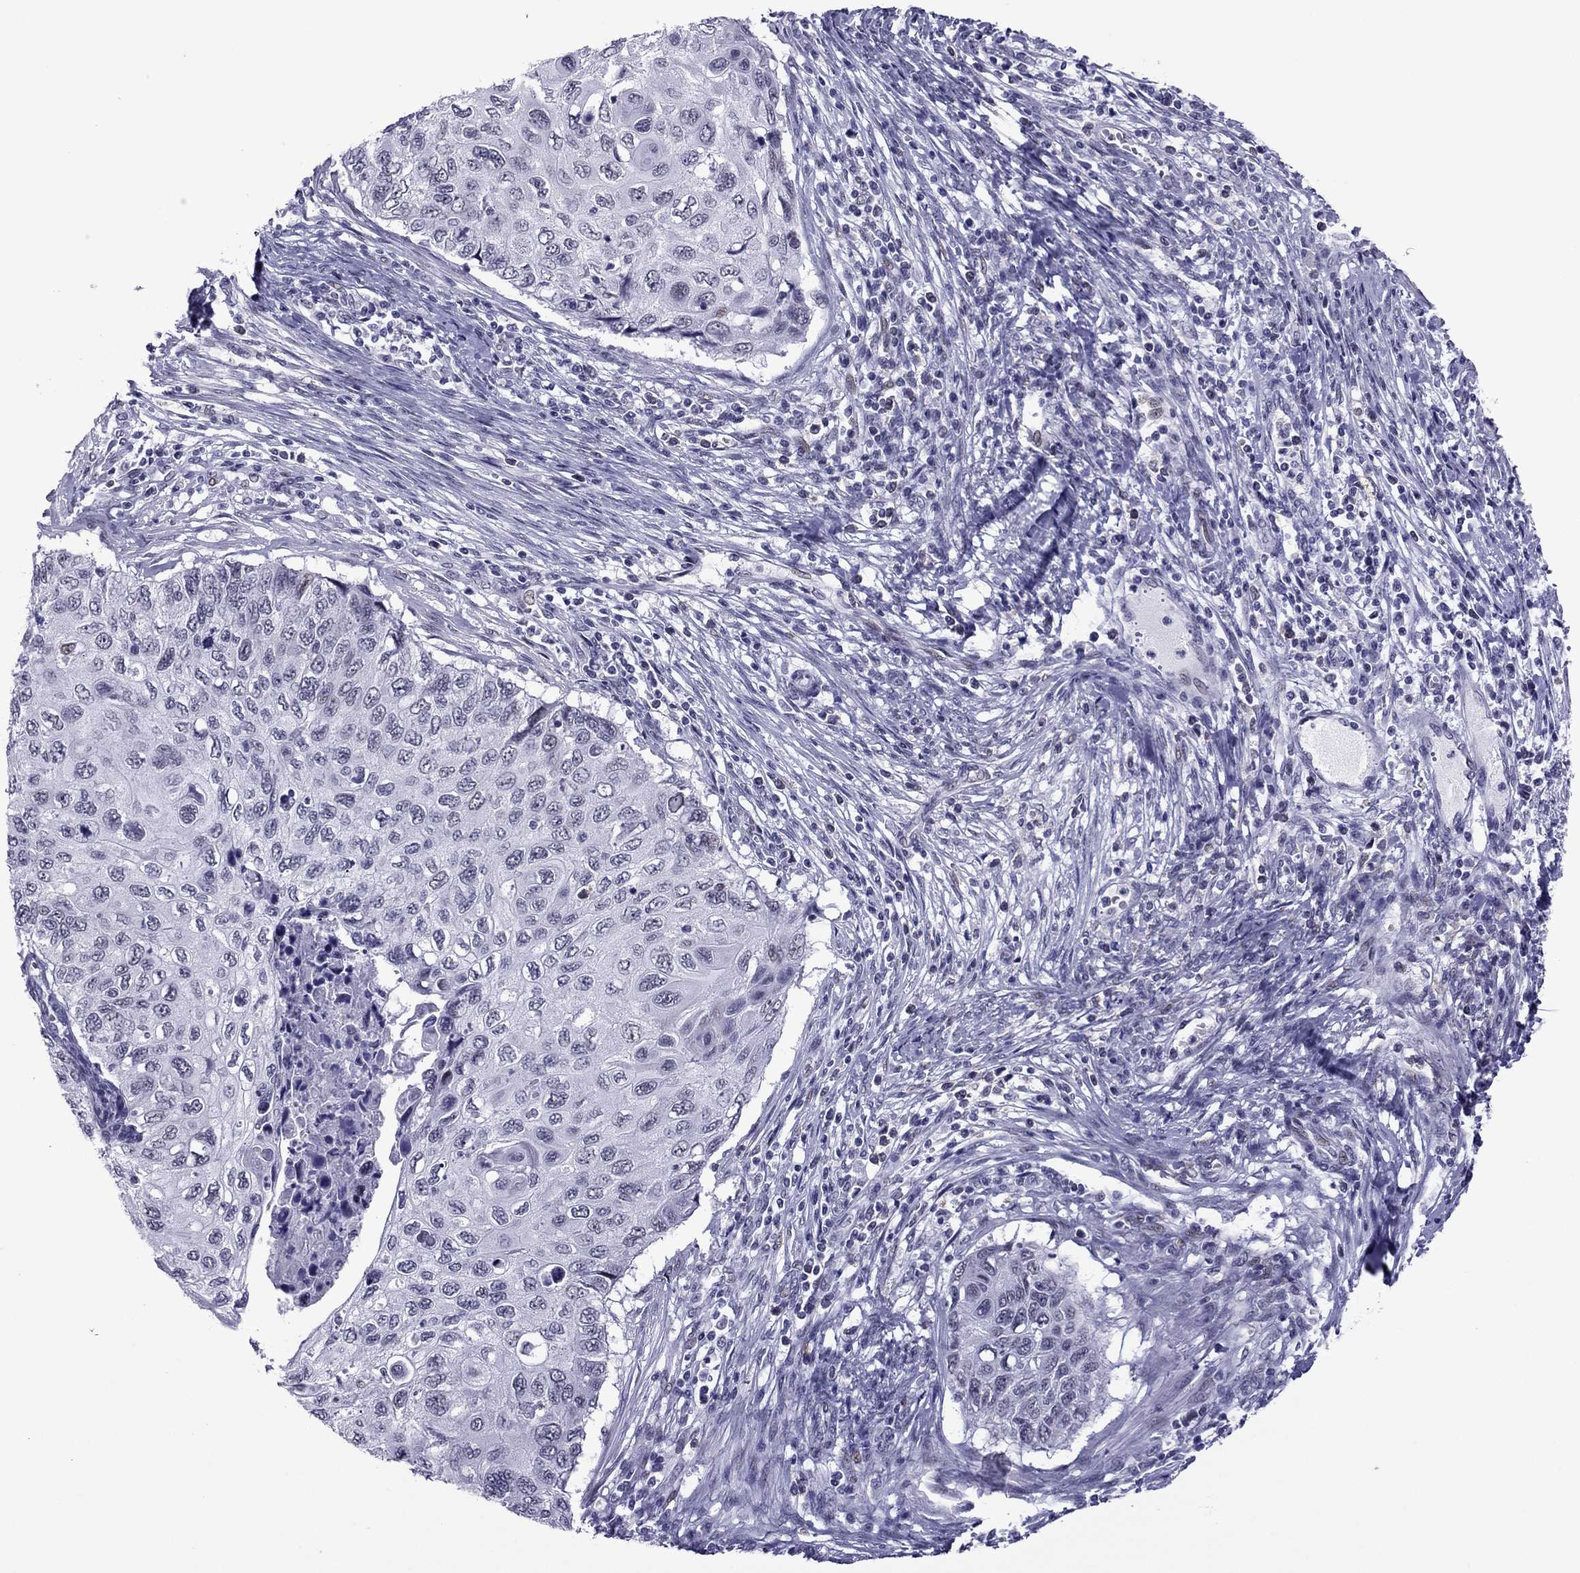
{"staining": {"intensity": "negative", "quantity": "none", "location": "none"}, "tissue": "cervical cancer", "cell_type": "Tumor cells", "image_type": "cancer", "snomed": [{"axis": "morphology", "description": "Squamous cell carcinoma, NOS"}, {"axis": "topography", "description": "Cervix"}], "caption": "The photomicrograph exhibits no staining of tumor cells in squamous cell carcinoma (cervical).", "gene": "MYLK3", "patient": {"sex": "female", "age": 70}}